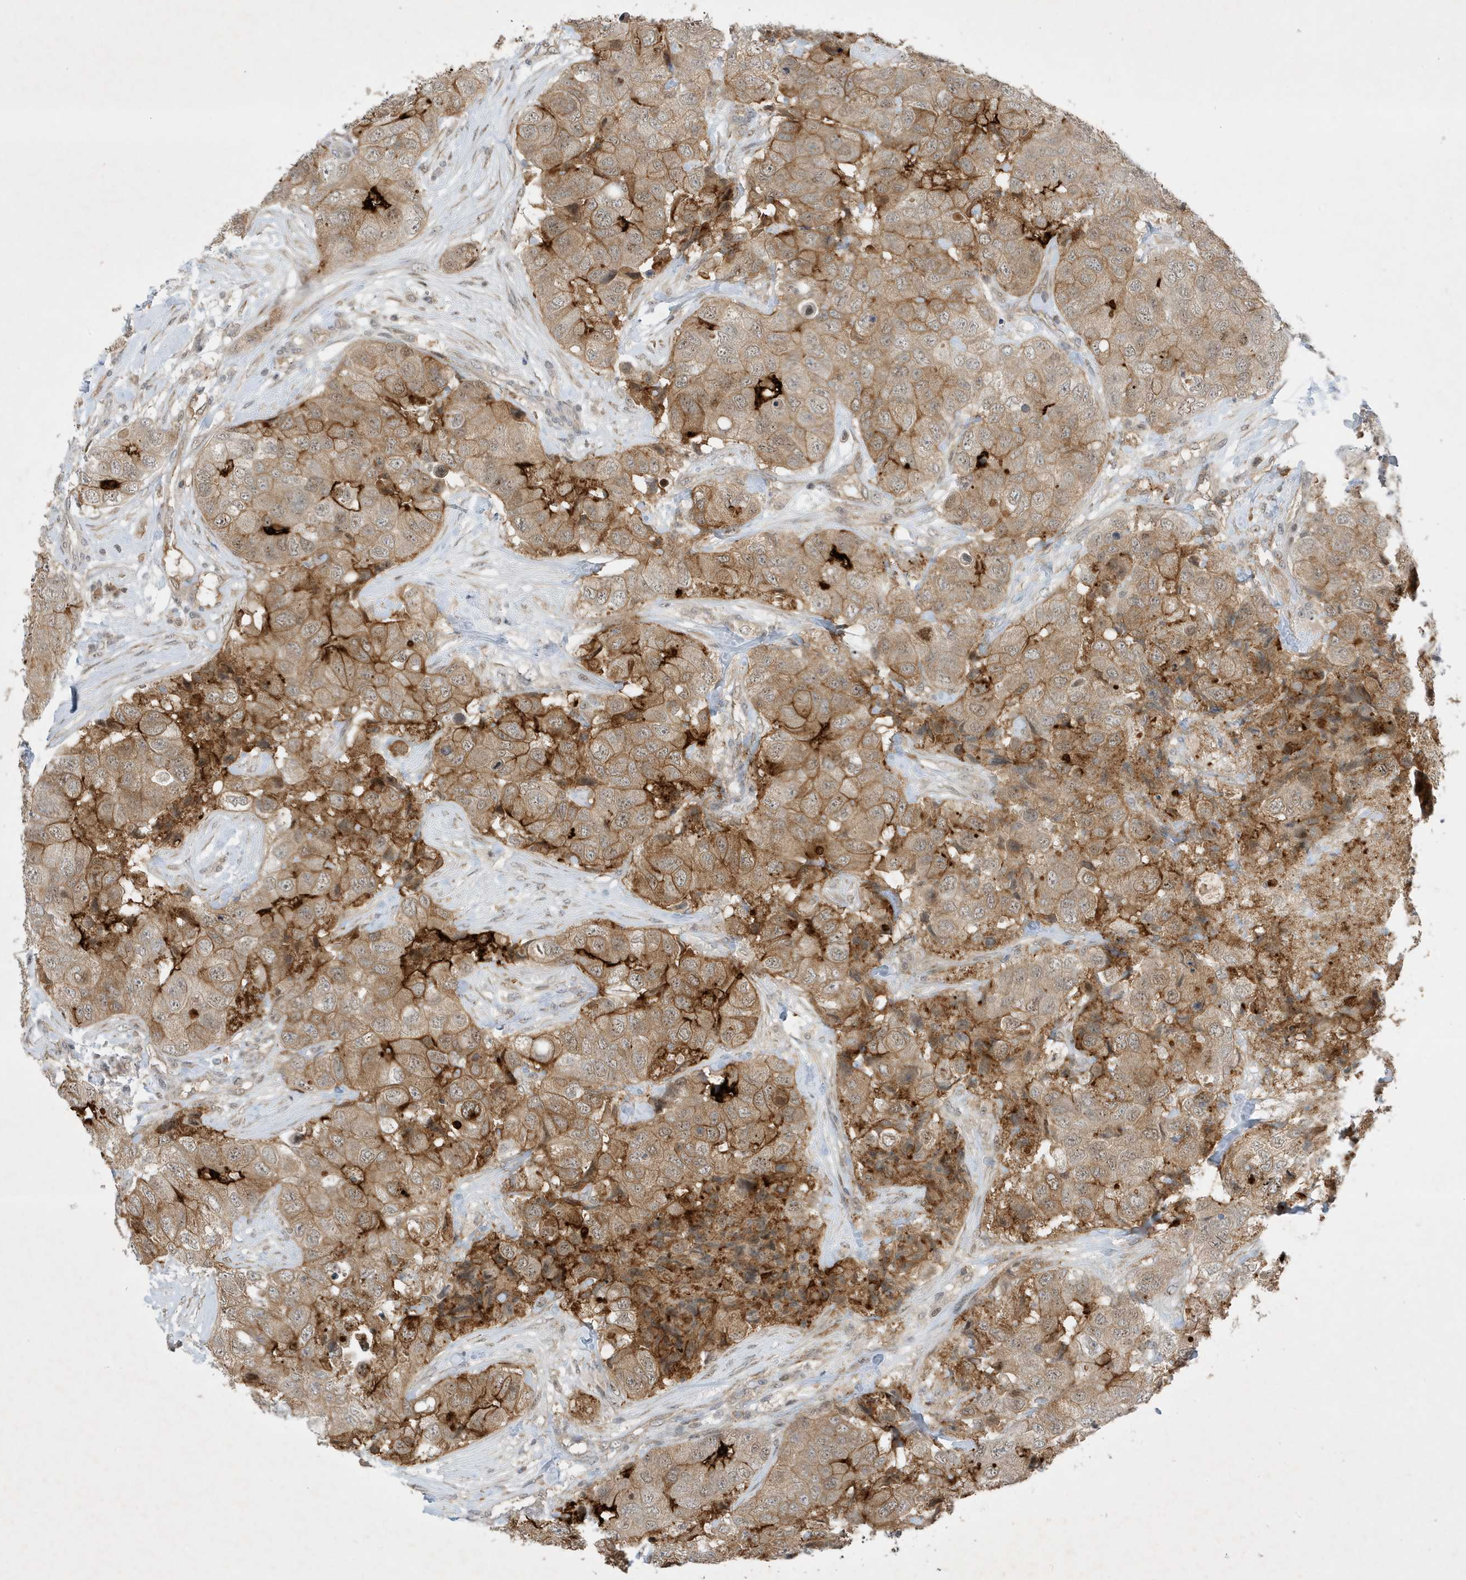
{"staining": {"intensity": "moderate", "quantity": ">75%", "location": "cytoplasmic/membranous"}, "tissue": "breast cancer", "cell_type": "Tumor cells", "image_type": "cancer", "snomed": [{"axis": "morphology", "description": "Duct carcinoma"}, {"axis": "topography", "description": "Breast"}], "caption": "Immunohistochemistry (IHC) of breast cancer displays medium levels of moderate cytoplasmic/membranous positivity in about >75% of tumor cells. (DAB (3,3'-diaminobenzidine) IHC with brightfield microscopy, high magnification).", "gene": "MAST3", "patient": {"sex": "female", "age": 62}}